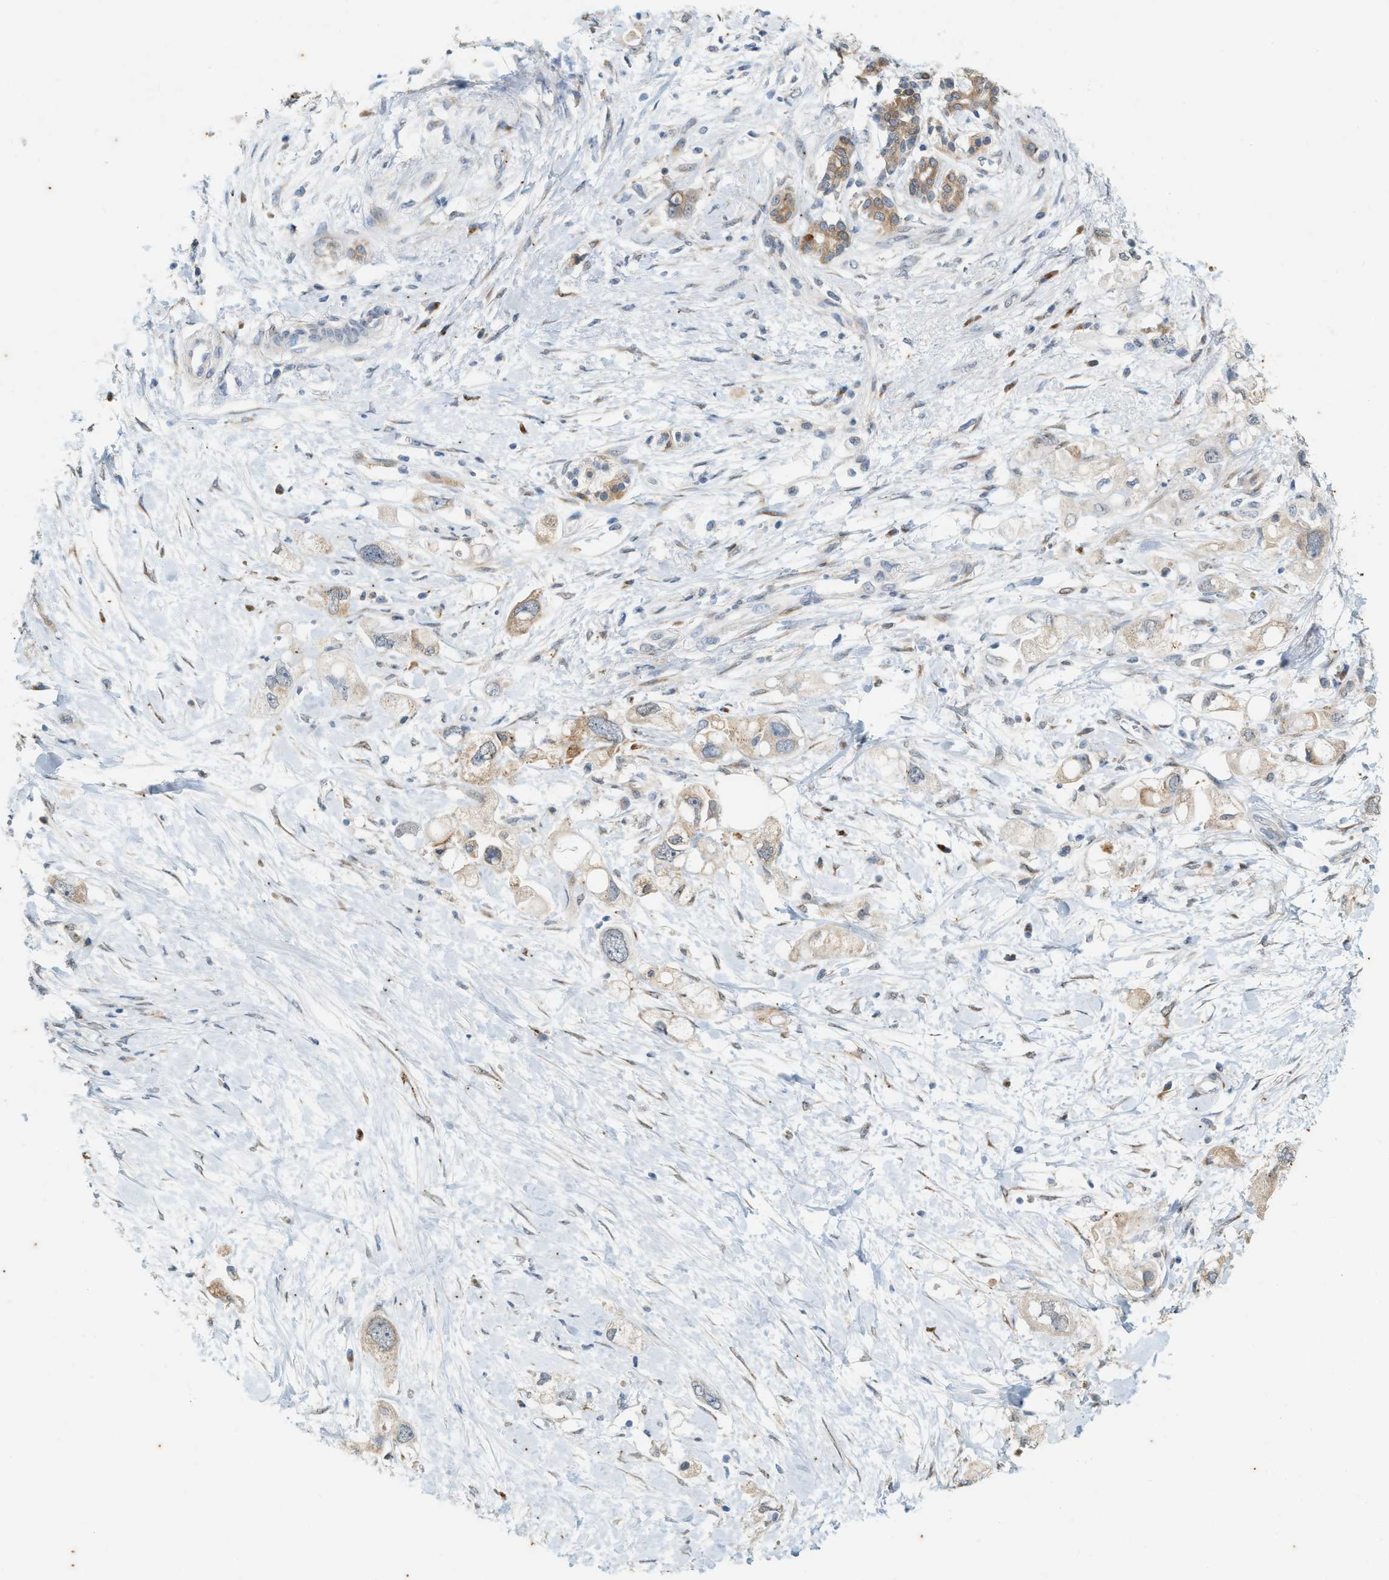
{"staining": {"intensity": "weak", "quantity": ">75%", "location": "cytoplasmic/membranous"}, "tissue": "pancreatic cancer", "cell_type": "Tumor cells", "image_type": "cancer", "snomed": [{"axis": "morphology", "description": "Adenocarcinoma, NOS"}, {"axis": "topography", "description": "Pancreas"}], "caption": "Human pancreatic adenocarcinoma stained with a brown dye displays weak cytoplasmic/membranous positive positivity in approximately >75% of tumor cells.", "gene": "CHPF2", "patient": {"sex": "female", "age": 56}}